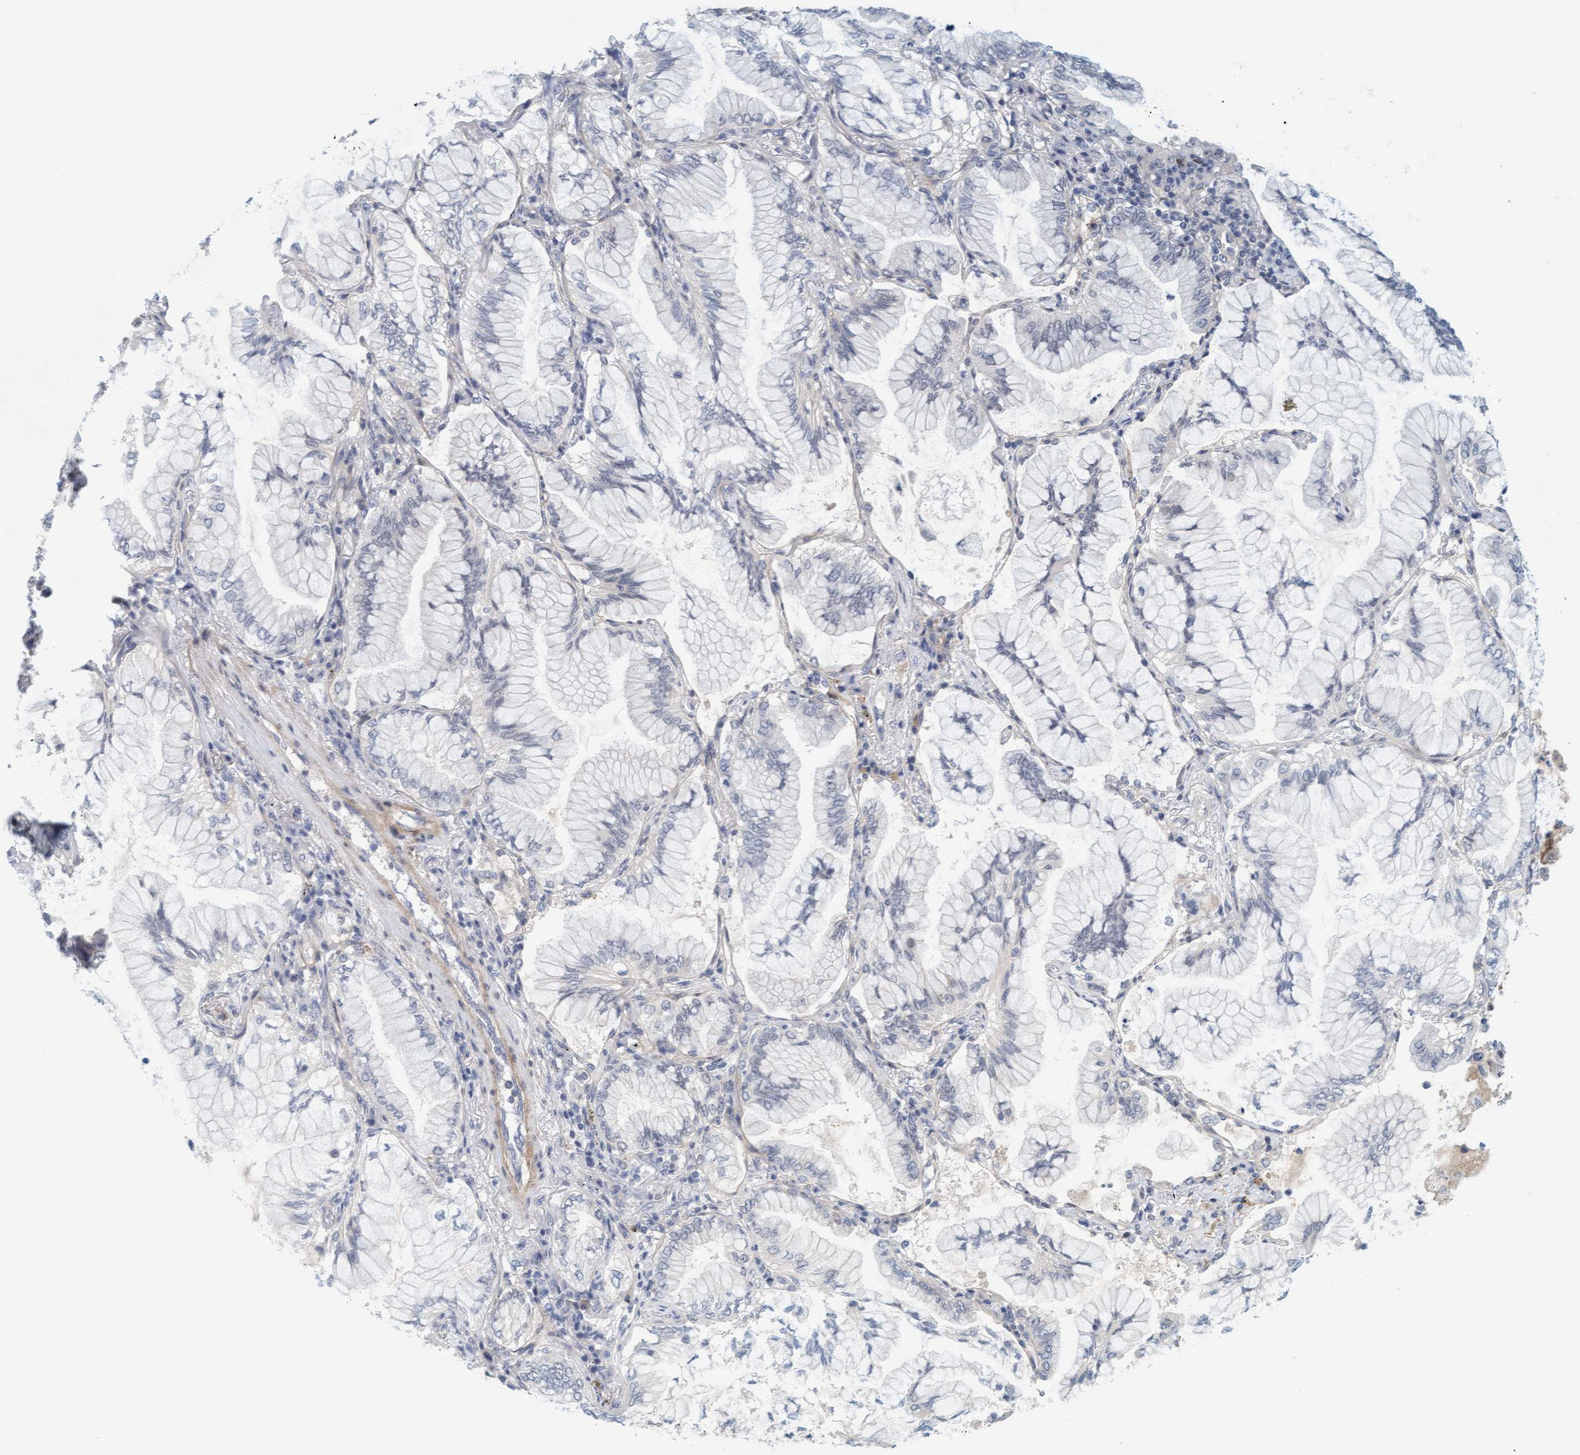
{"staining": {"intensity": "negative", "quantity": "none", "location": "none"}, "tissue": "lung cancer", "cell_type": "Tumor cells", "image_type": "cancer", "snomed": [{"axis": "morphology", "description": "Adenocarcinoma, NOS"}, {"axis": "topography", "description": "Lung"}], "caption": "Tumor cells show no significant expression in lung cancer (adenocarcinoma).", "gene": "TSTD2", "patient": {"sex": "female", "age": 70}}